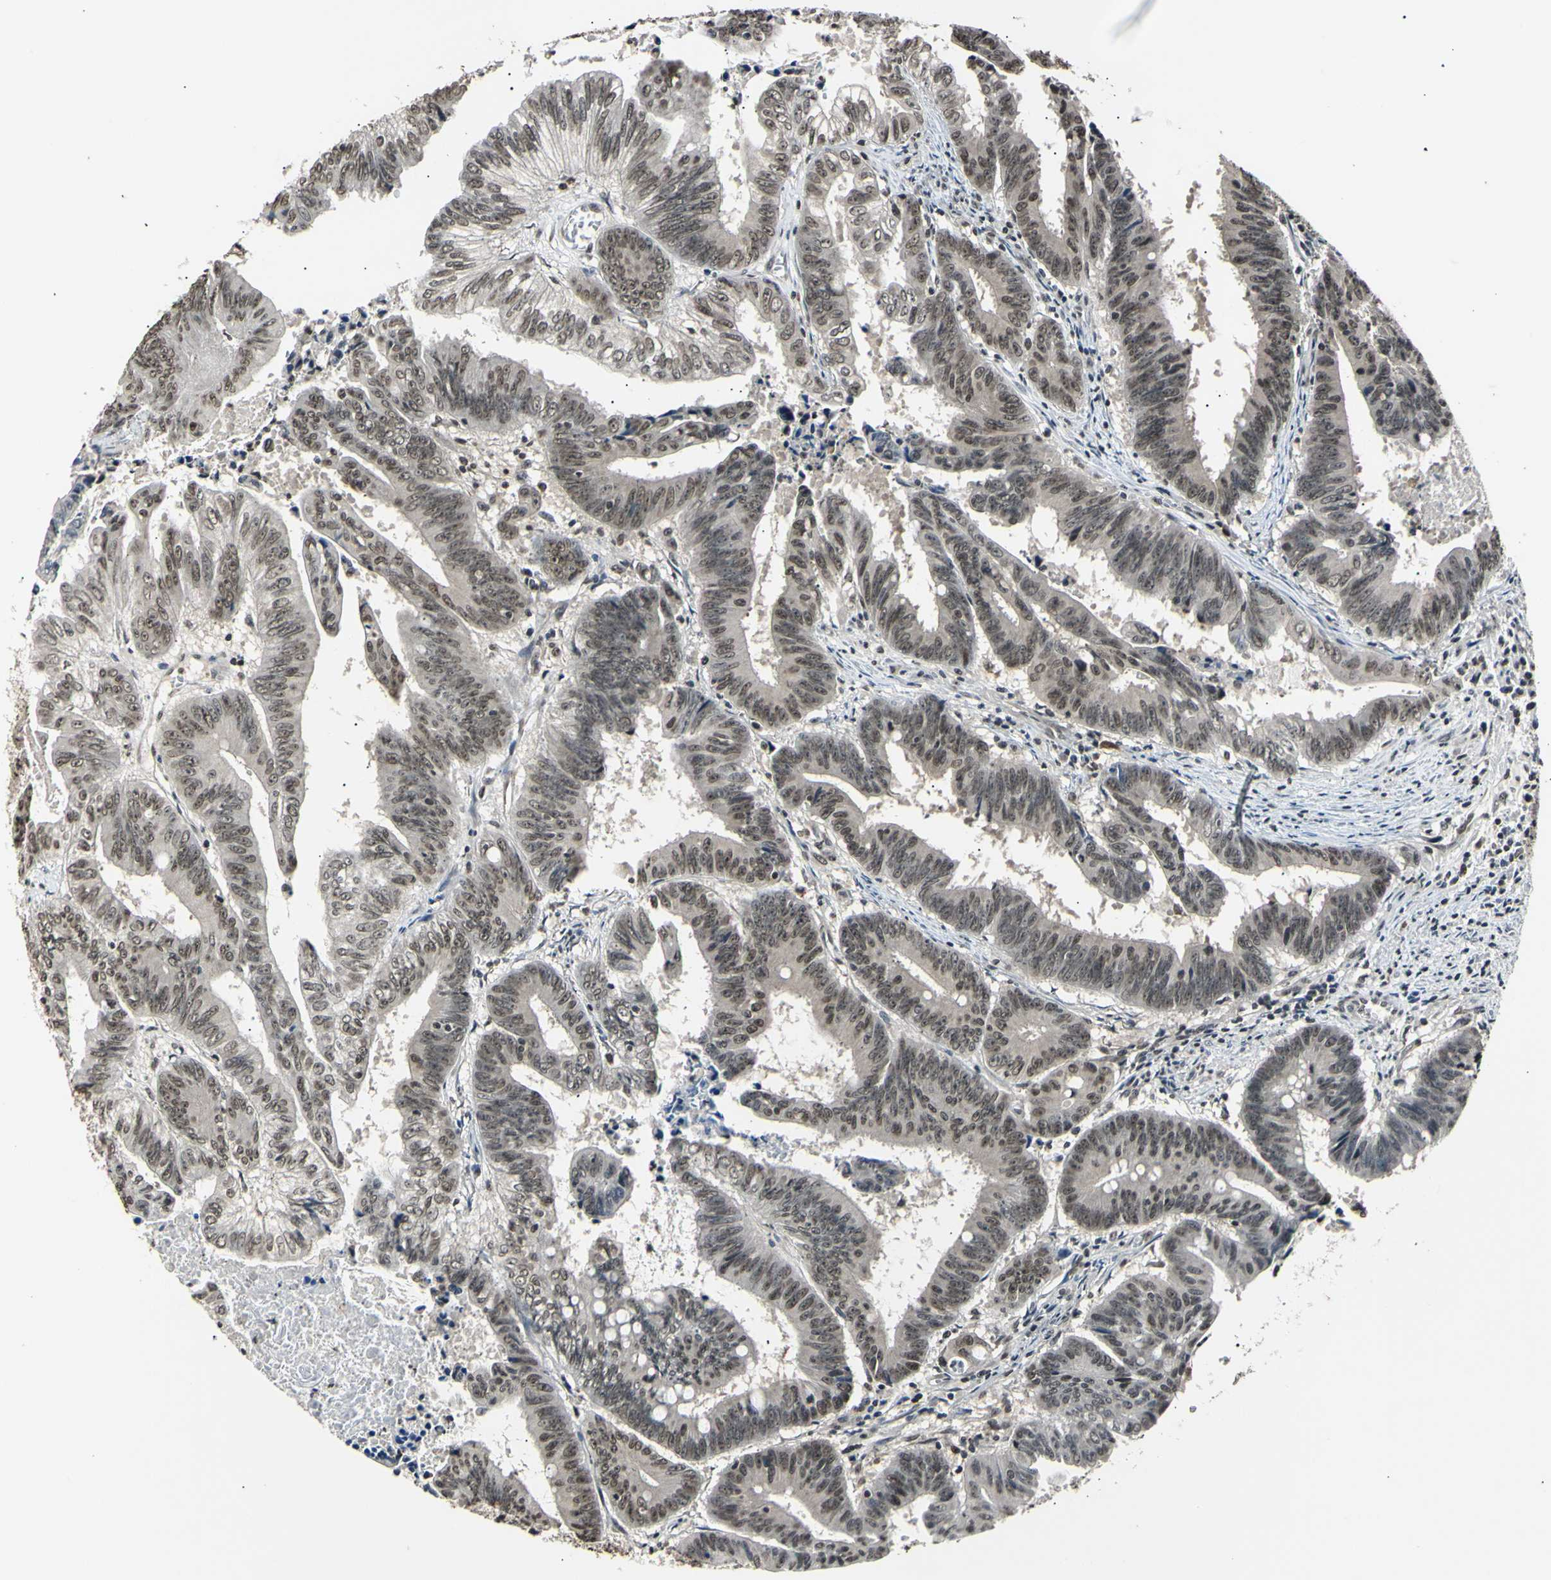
{"staining": {"intensity": "moderate", "quantity": ">75%", "location": "cytoplasmic/membranous,nuclear"}, "tissue": "colorectal cancer", "cell_type": "Tumor cells", "image_type": "cancer", "snomed": [{"axis": "morphology", "description": "Adenocarcinoma, NOS"}, {"axis": "topography", "description": "Colon"}], "caption": "Protein expression analysis of adenocarcinoma (colorectal) shows moderate cytoplasmic/membranous and nuclear expression in approximately >75% of tumor cells.", "gene": "ANAPC7", "patient": {"sex": "male", "age": 45}}